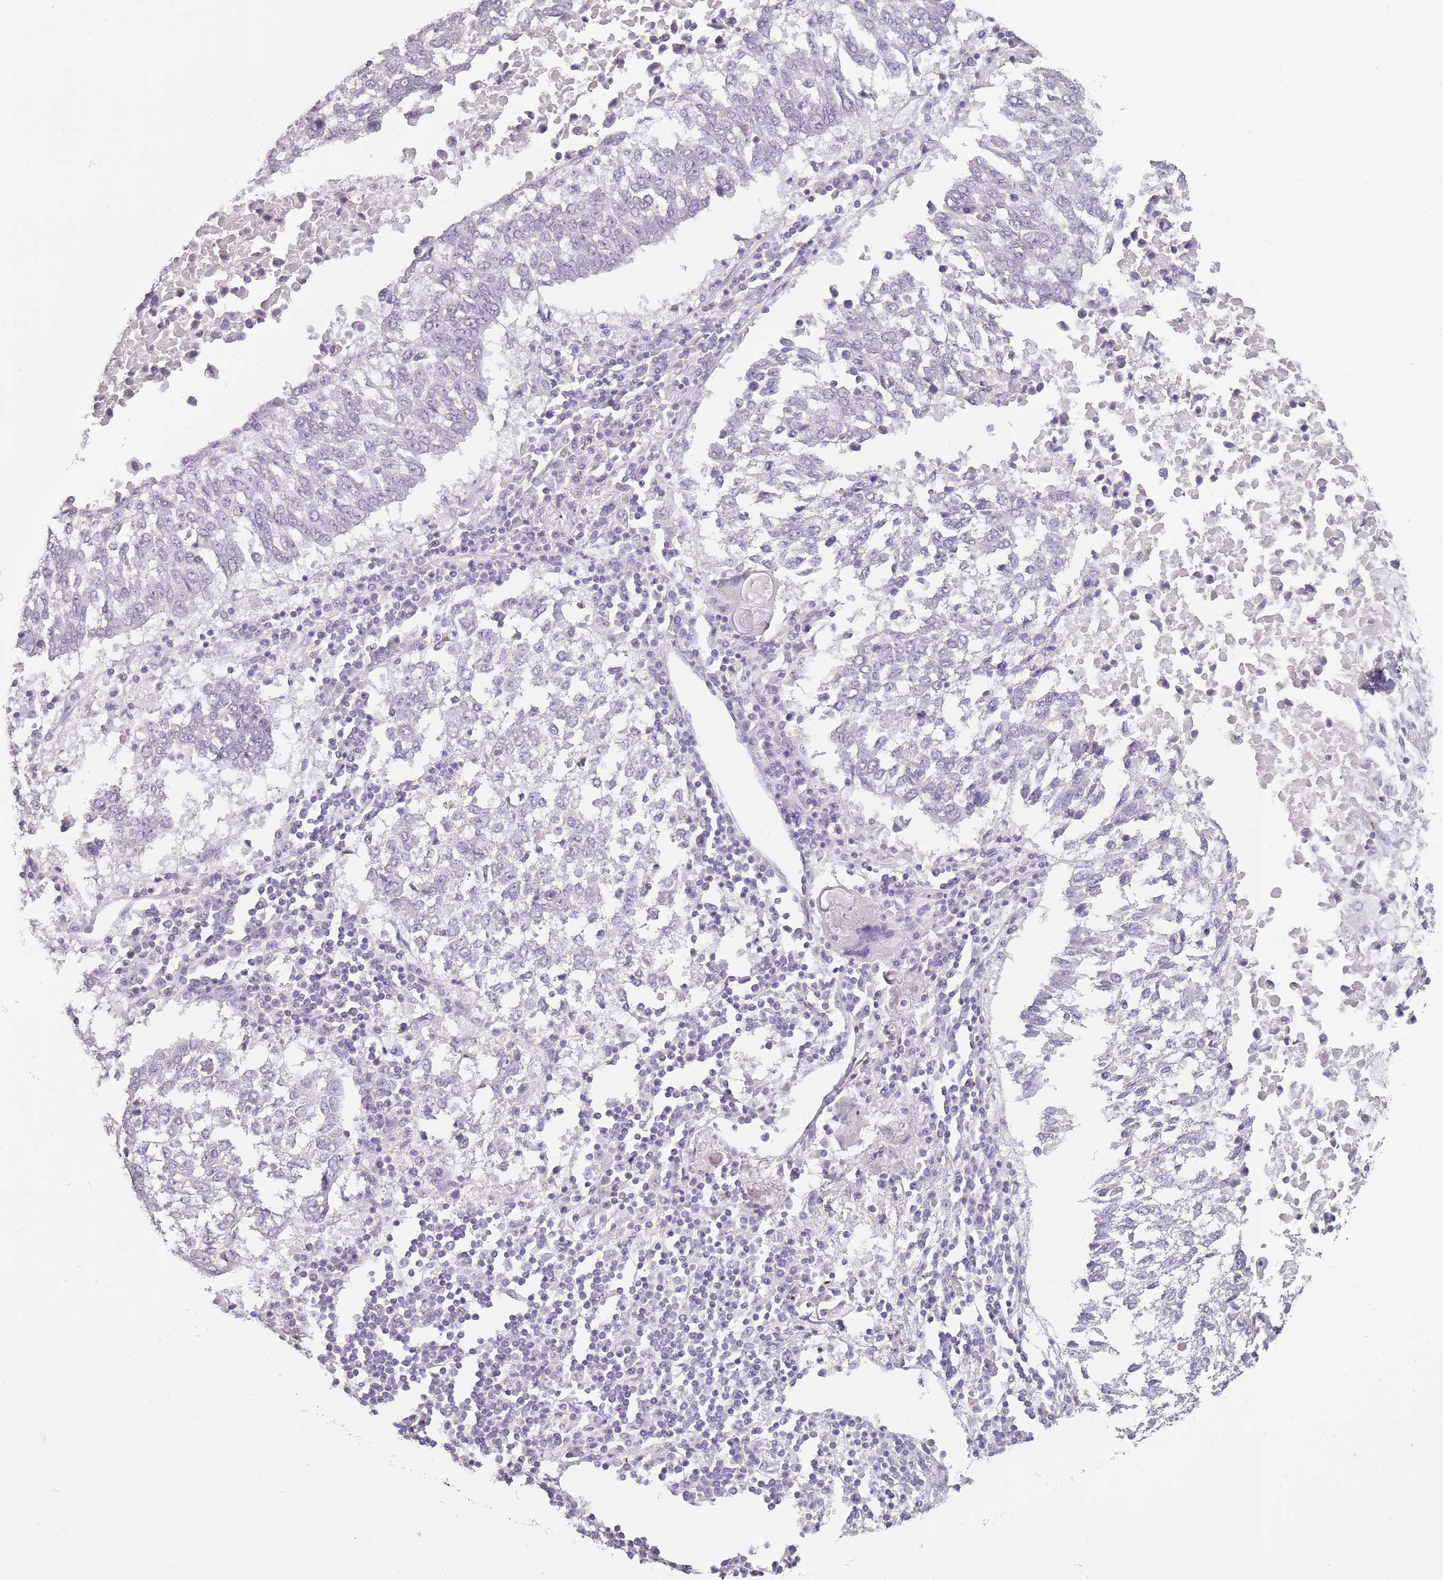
{"staining": {"intensity": "negative", "quantity": "none", "location": "none"}, "tissue": "lung cancer", "cell_type": "Tumor cells", "image_type": "cancer", "snomed": [{"axis": "morphology", "description": "Squamous cell carcinoma, NOS"}, {"axis": "topography", "description": "Lung"}], "caption": "DAB (3,3'-diaminobenzidine) immunohistochemical staining of squamous cell carcinoma (lung) displays no significant expression in tumor cells. The staining was performed using DAB to visualize the protein expression in brown, while the nuclei were stained in blue with hematoxylin (Magnification: 20x).", "gene": "PIEZO1", "patient": {"sex": "male", "age": 73}}